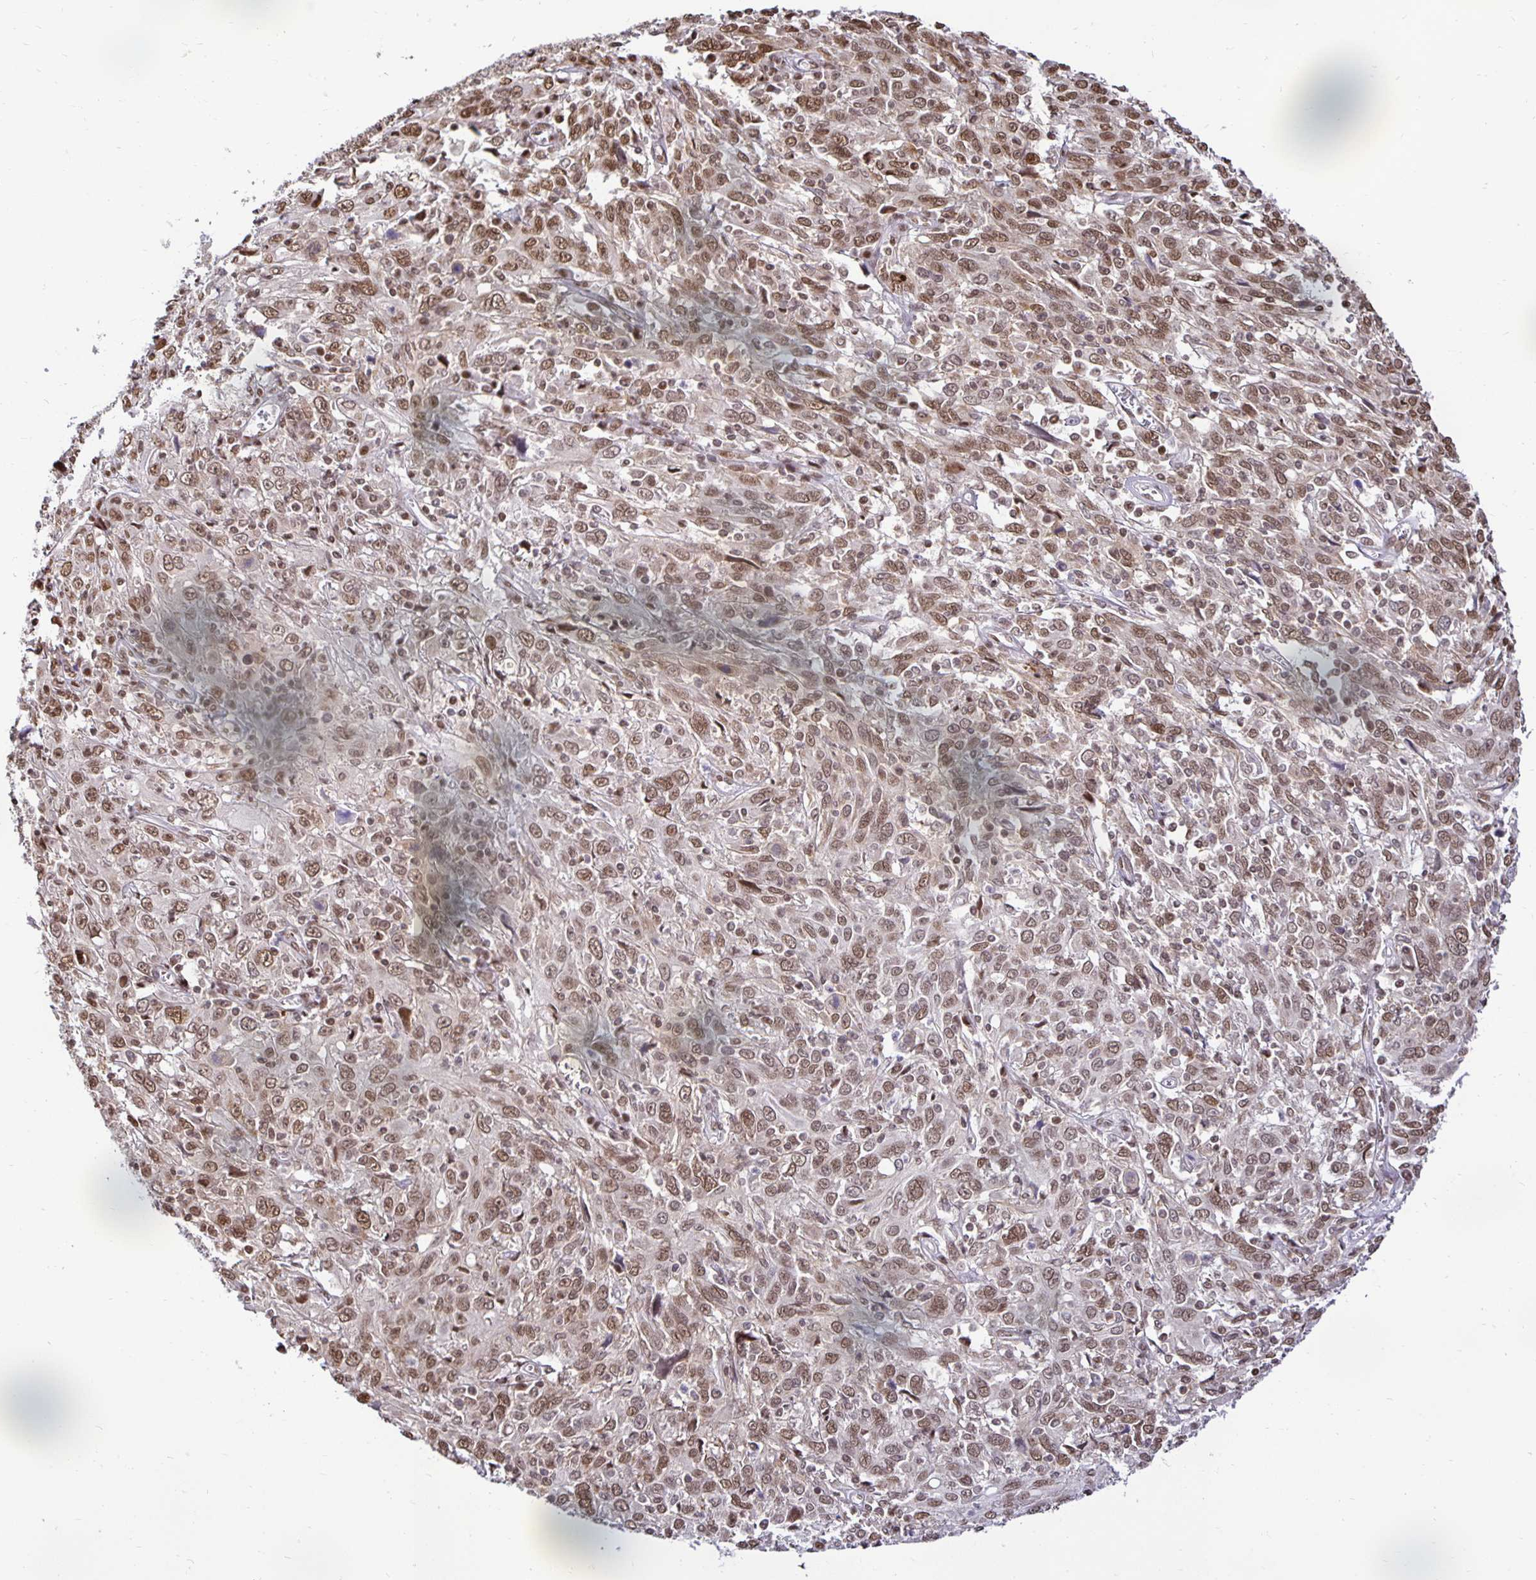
{"staining": {"intensity": "moderate", "quantity": ">75%", "location": "nuclear"}, "tissue": "cervical cancer", "cell_type": "Tumor cells", "image_type": "cancer", "snomed": [{"axis": "morphology", "description": "Squamous cell carcinoma, NOS"}, {"axis": "topography", "description": "Cervix"}], "caption": "There is medium levels of moderate nuclear expression in tumor cells of cervical cancer, as demonstrated by immunohistochemical staining (brown color).", "gene": "ZNF579", "patient": {"sex": "female", "age": 46}}